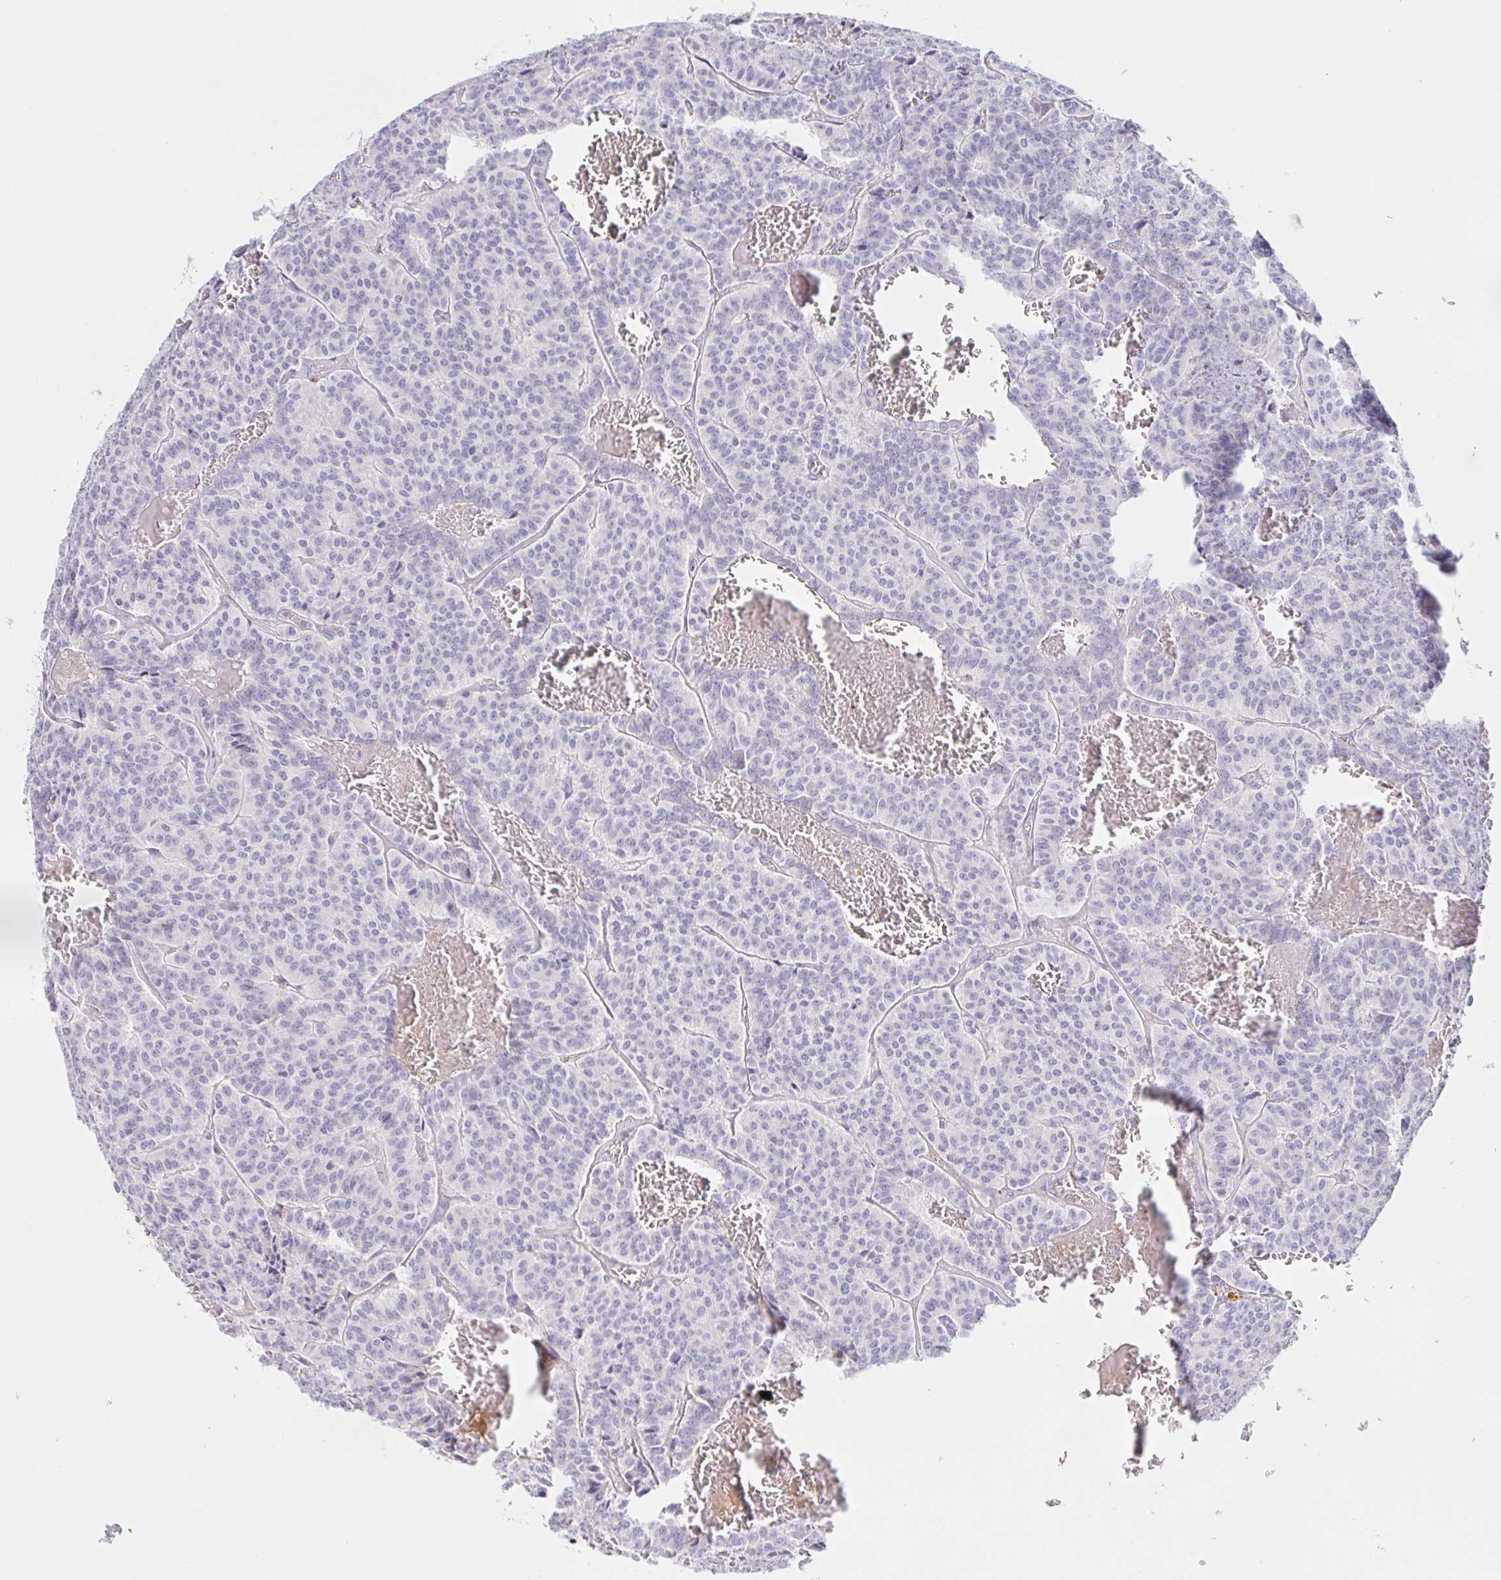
{"staining": {"intensity": "negative", "quantity": "none", "location": "none"}, "tissue": "carcinoid", "cell_type": "Tumor cells", "image_type": "cancer", "snomed": [{"axis": "morphology", "description": "Carcinoid, malignant, NOS"}, {"axis": "topography", "description": "Lung"}], "caption": "Protein analysis of carcinoid demonstrates no significant staining in tumor cells. (DAB IHC, high magnification).", "gene": "SAA4", "patient": {"sex": "male", "age": 70}}